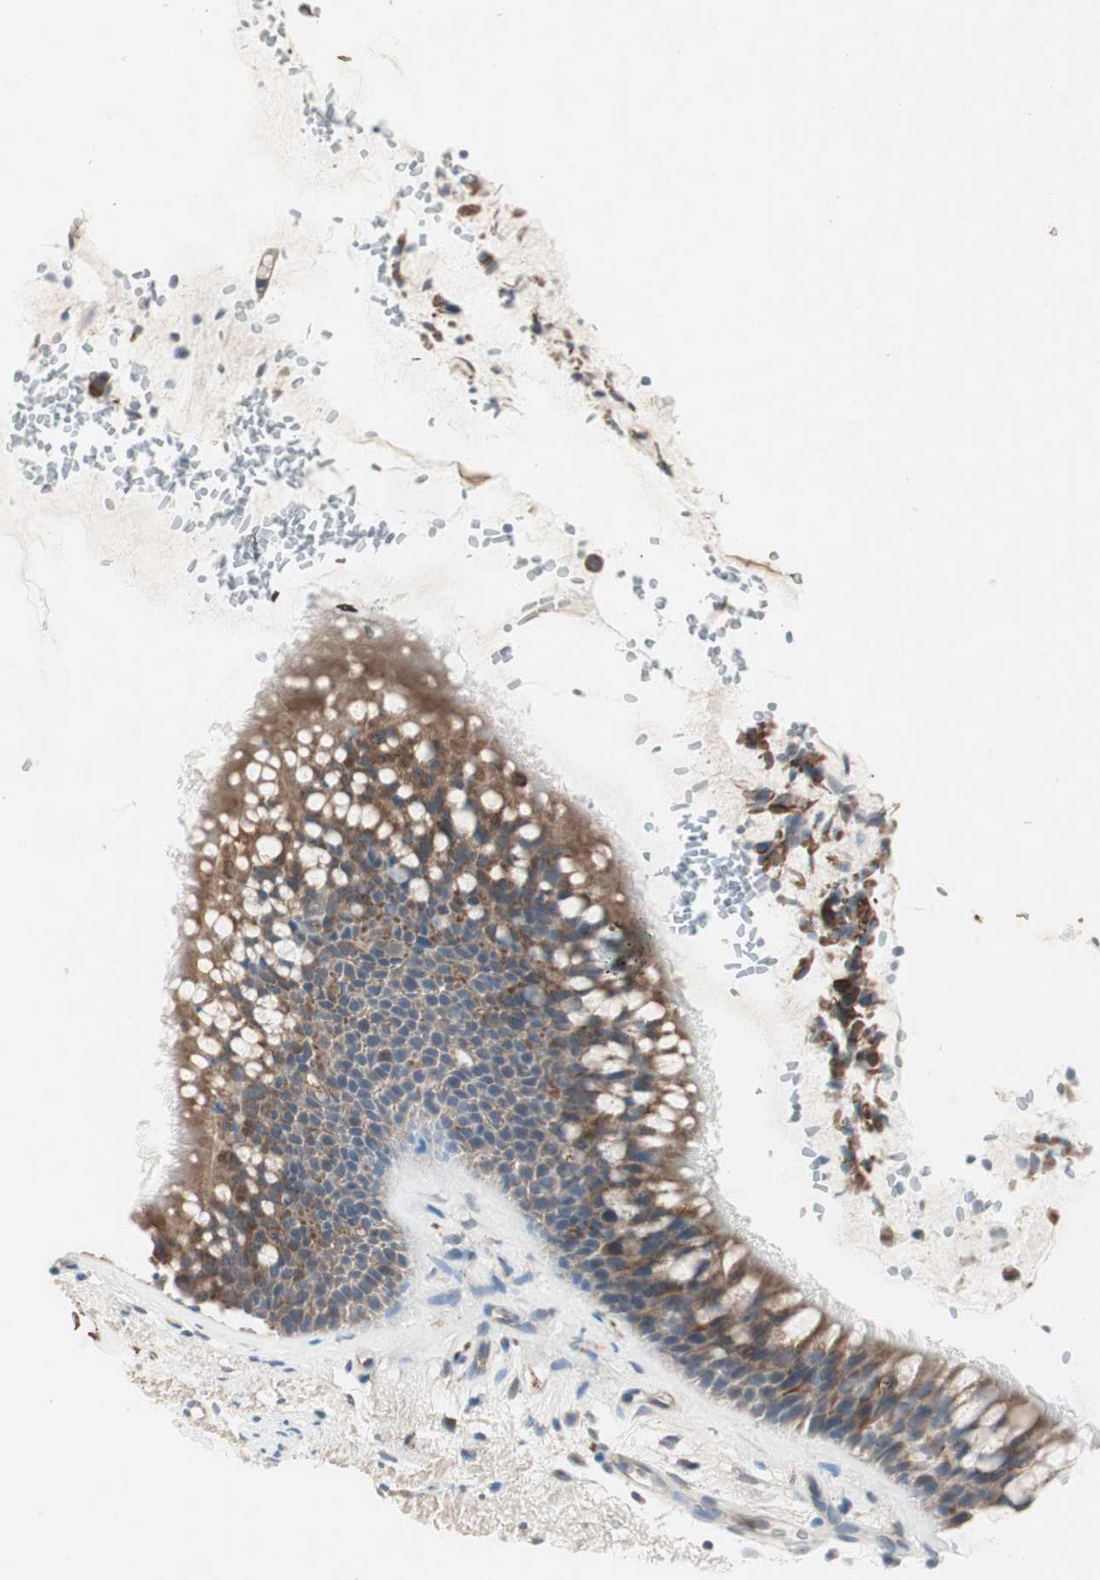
{"staining": {"intensity": "moderate", "quantity": ">75%", "location": "cytoplasmic/membranous"}, "tissue": "bronchus", "cell_type": "Respiratory epithelial cells", "image_type": "normal", "snomed": [{"axis": "morphology", "description": "Normal tissue, NOS"}, {"axis": "topography", "description": "Bronchus"}], "caption": "Immunohistochemistry (IHC) (DAB (3,3'-diaminobenzidine)) staining of unremarkable bronchus demonstrates moderate cytoplasmic/membranous protein expression in approximately >75% of respiratory epithelial cells.", "gene": "FGFR4", "patient": {"sex": "female", "age": 54}}